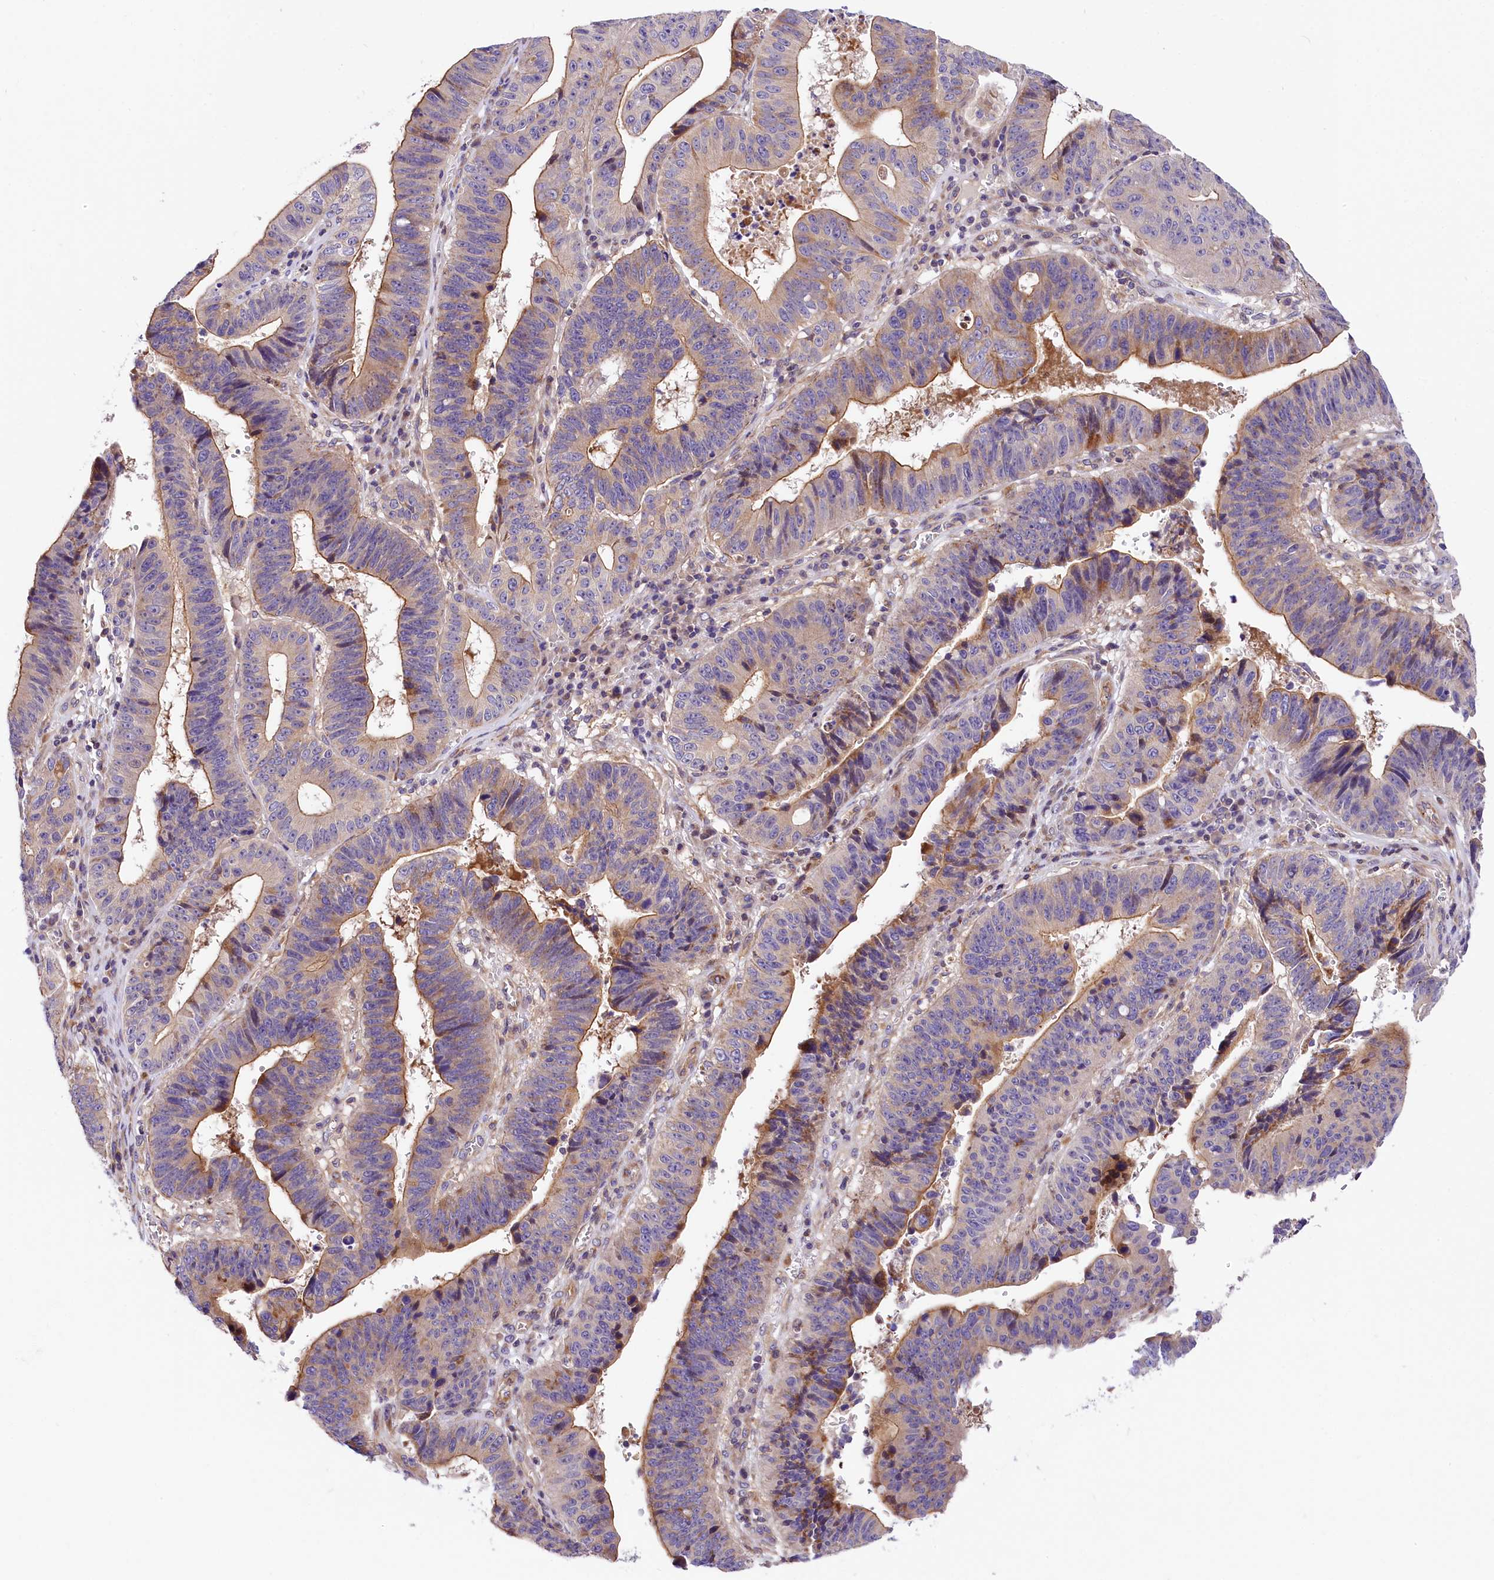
{"staining": {"intensity": "moderate", "quantity": ">75%", "location": "cytoplasmic/membranous"}, "tissue": "stomach cancer", "cell_type": "Tumor cells", "image_type": "cancer", "snomed": [{"axis": "morphology", "description": "Adenocarcinoma, NOS"}, {"axis": "topography", "description": "Stomach"}], "caption": "Immunohistochemical staining of adenocarcinoma (stomach) exhibits moderate cytoplasmic/membranous protein staining in approximately >75% of tumor cells.", "gene": "ARMC6", "patient": {"sex": "male", "age": 59}}